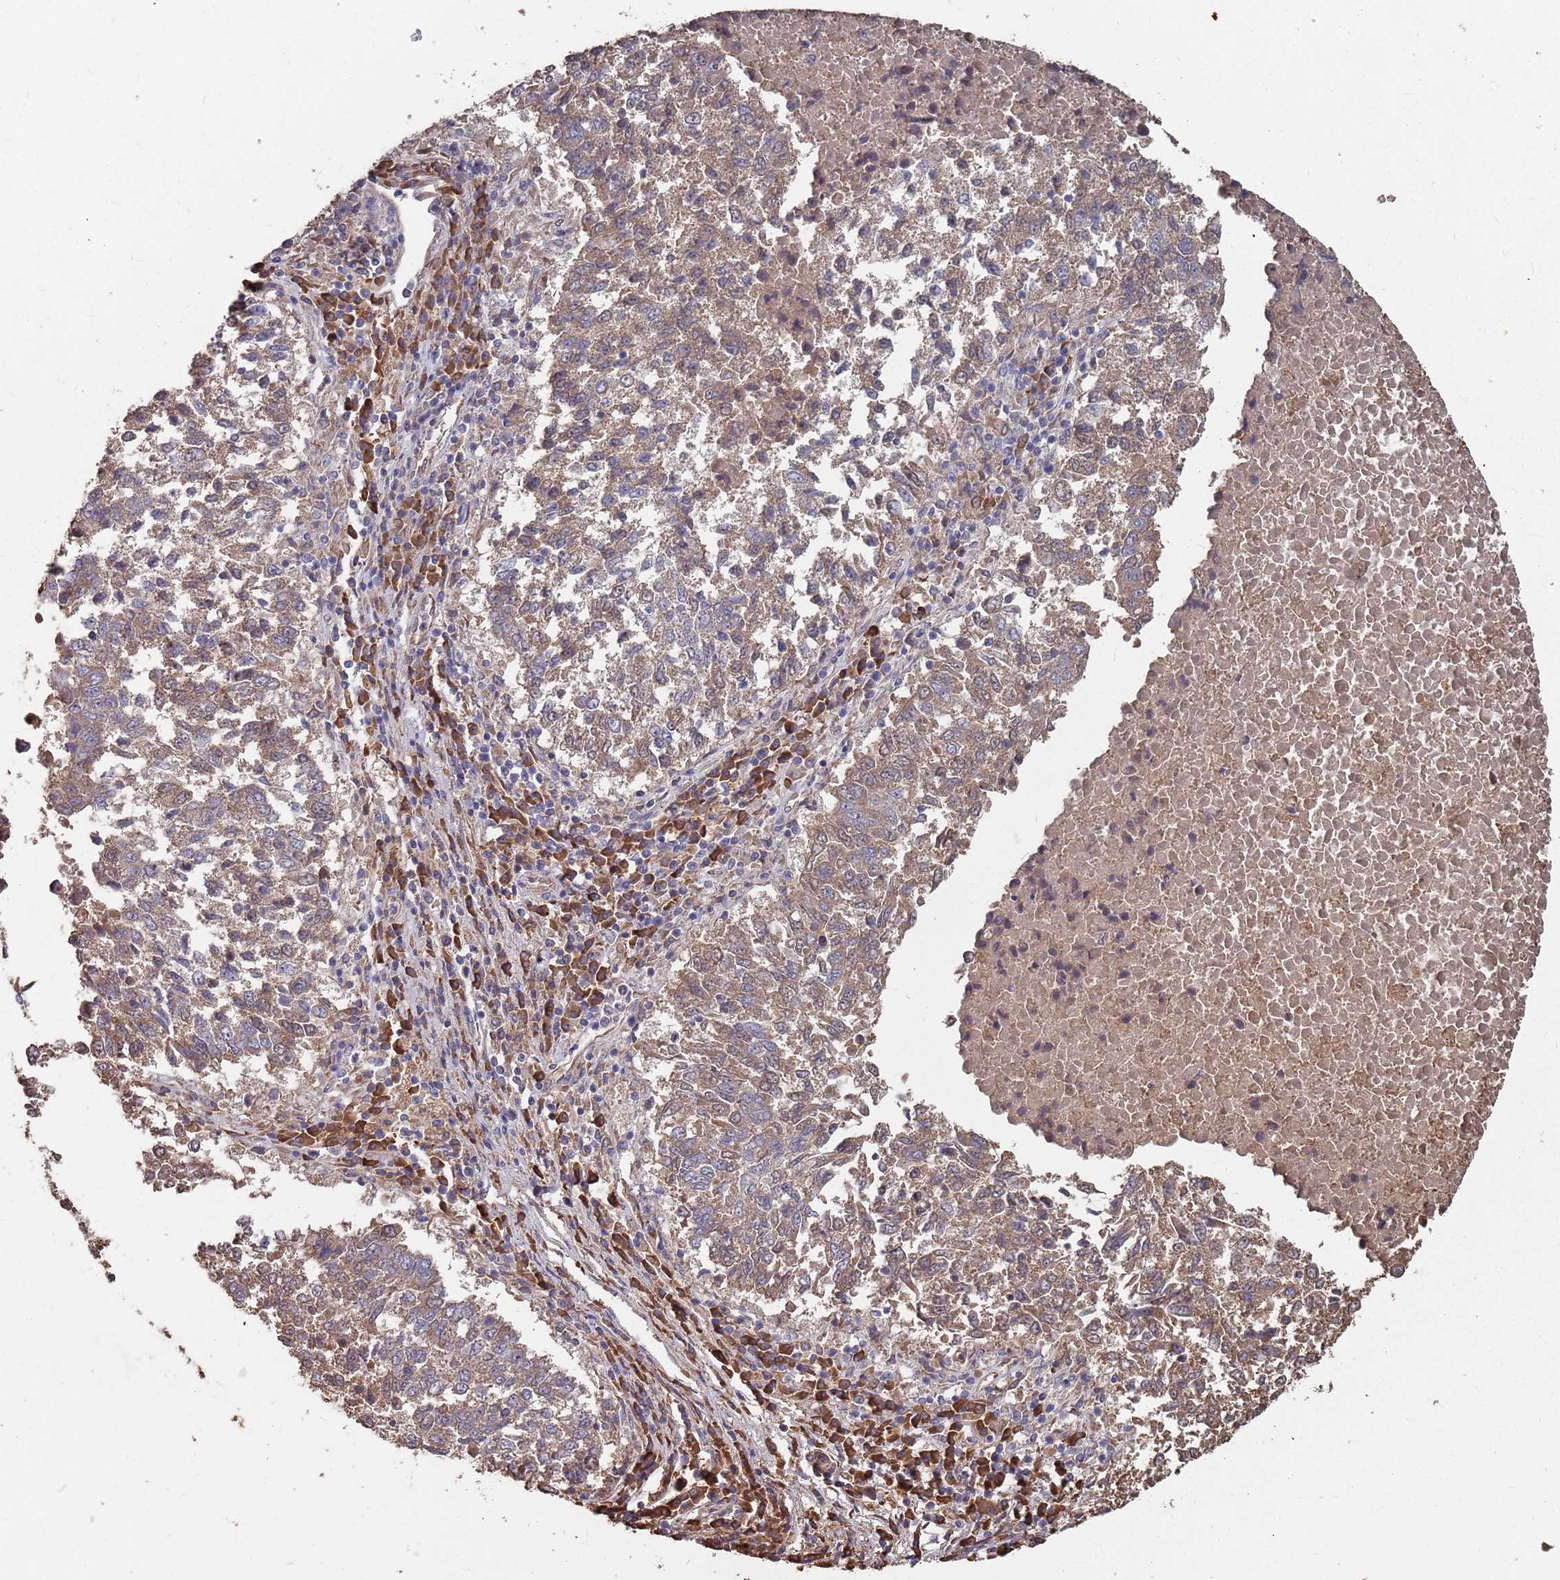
{"staining": {"intensity": "moderate", "quantity": ">75%", "location": "cytoplasmic/membranous"}, "tissue": "lung cancer", "cell_type": "Tumor cells", "image_type": "cancer", "snomed": [{"axis": "morphology", "description": "Squamous cell carcinoma, NOS"}, {"axis": "topography", "description": "Lung"}], "caption": "DAB immunohistochemical staining of lung cancer (squamous cell carcinoma) demonstrates moderate cytoplasmic/membranous protein staining in approximately >75% of tumor cells.", "gene": "ATG5", "patient": {"sex": "male", "age": 73}}